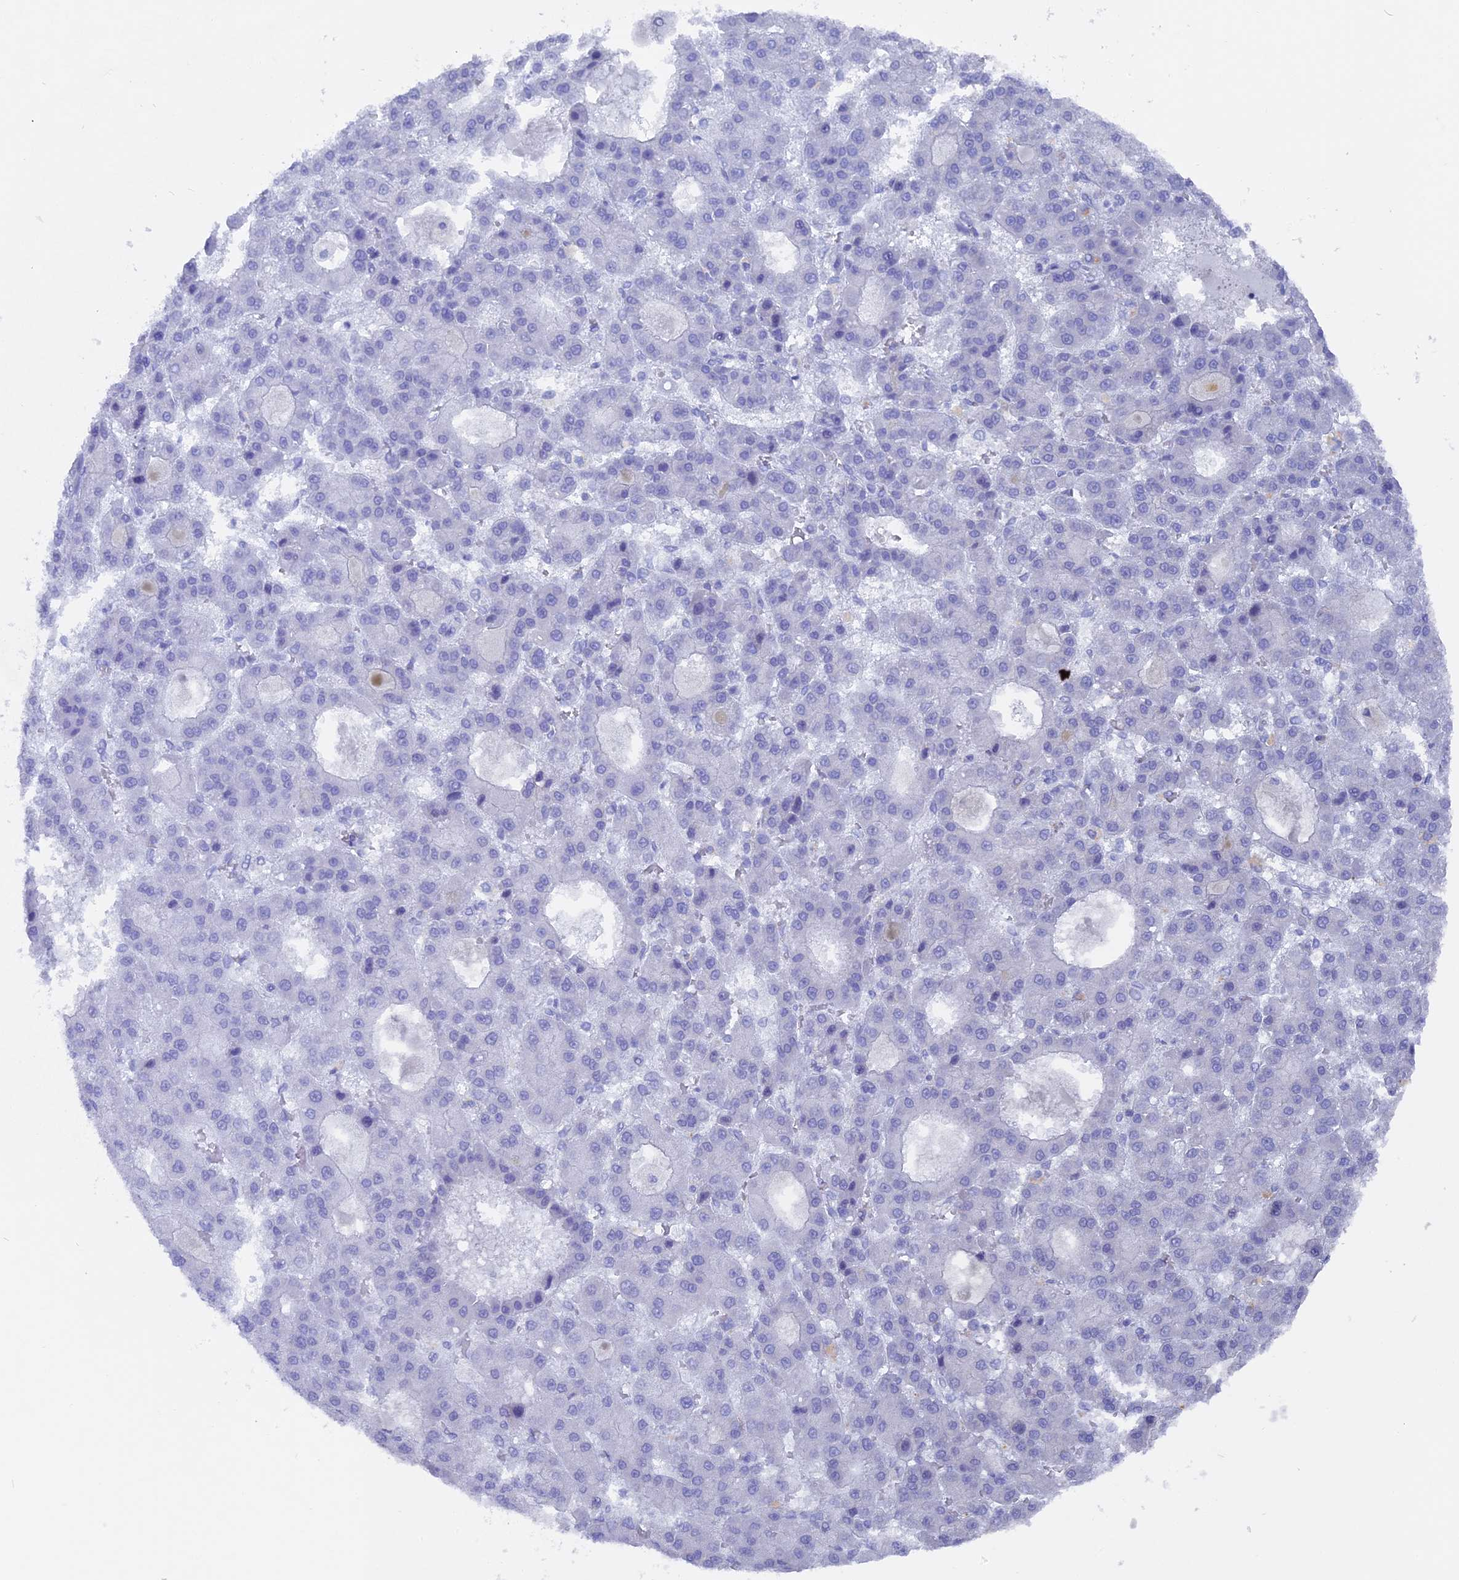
{"staining": {"intensity": "negative", "quantity": "none", "location": "none"}, "tissue": "liver cancer", "cell_type": "Tumor cells", "image_type": "cancer", "snomed": [{"axis": "morphology", "description": "Carcinoma, Hepatocellular, NOS"}, {"axis": "topography", "description": "Liver"}], "caption": "Liver hepatocellular carcinoma was stained to show a protein in brown. There is no significant staining in tumor cells.", "gene": "TELO2", "patient": {"sex": "male", "age": 70}}